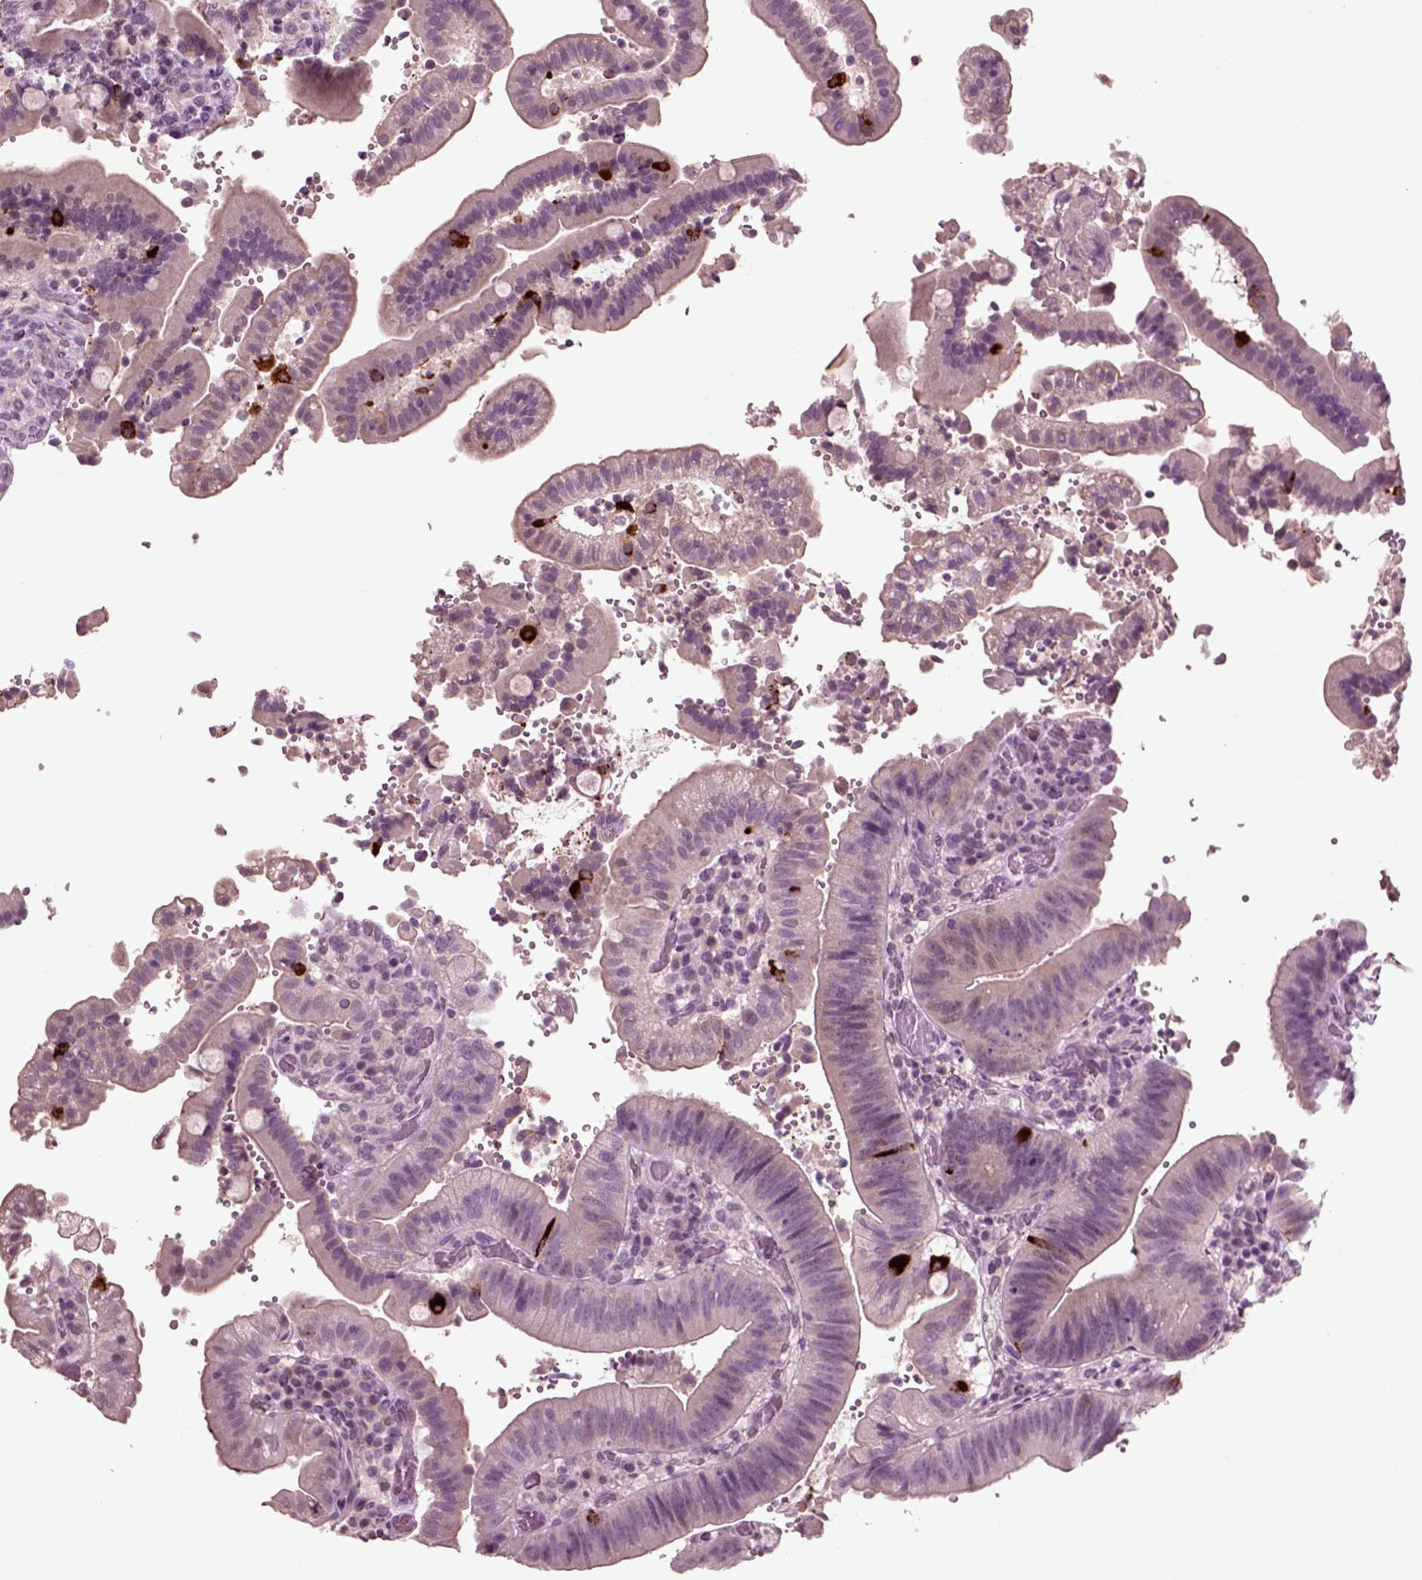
{"staining": {"intensity": "strong", "quantity": "<25%", "location": "cytoplasmic/membranous"}, "tissue": "duodenum", "cell_type": "Glandular cells", "image_type": "normal", "snomed": [{"axis": "morphology", "description": "Normal tissue, NOS"}, {"axis": "topography", "description": "Duodenum"}], "caption": "High-magnification brightfield microscopy of benign duodenum stained with DAB (brown) and counterstained with hematoxylin (blue). glandular cells exhibit strong cytoplasmic/membranous positivity is identified in approximately<25% of cells.", "gene": "CHGB", "patient": {"sex": "female", "age": 62}}